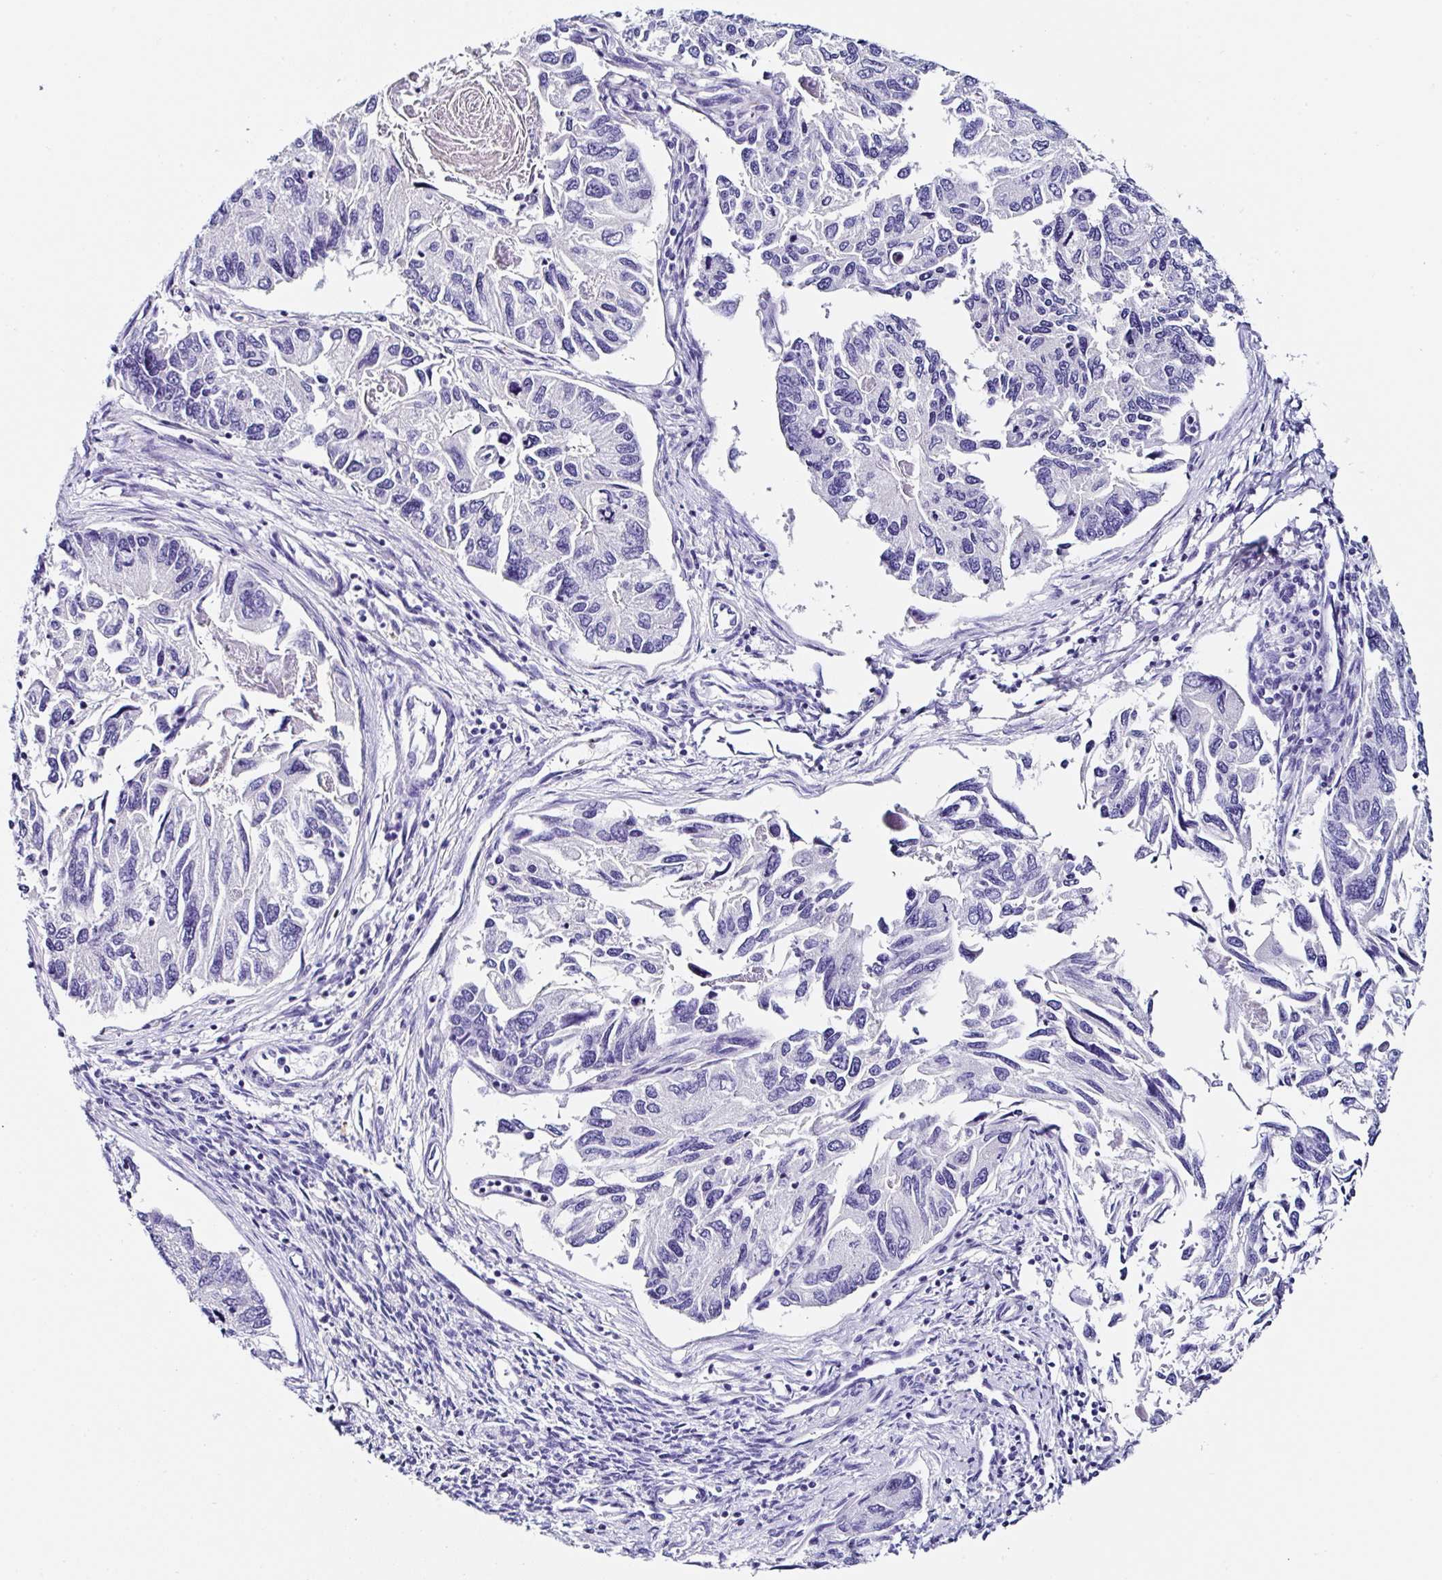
{"staining": {"intensity": "negative", "quantity": "none", "location": "none"}, "tissue": "endometrial cancer", "cell_type": "Tumor cells", "image_type": "cancer", "snomed": [{"axis": "morphology", "description": "Carcinoma, NOS"}, {"axis": "topography", "description": "Uterus"}], "caption": "Tumor cells are negative for brown protein staining in endometrial cancer.", "gene": "TMPRSS11E", "patient": {"sex": "female", "age": 76}}